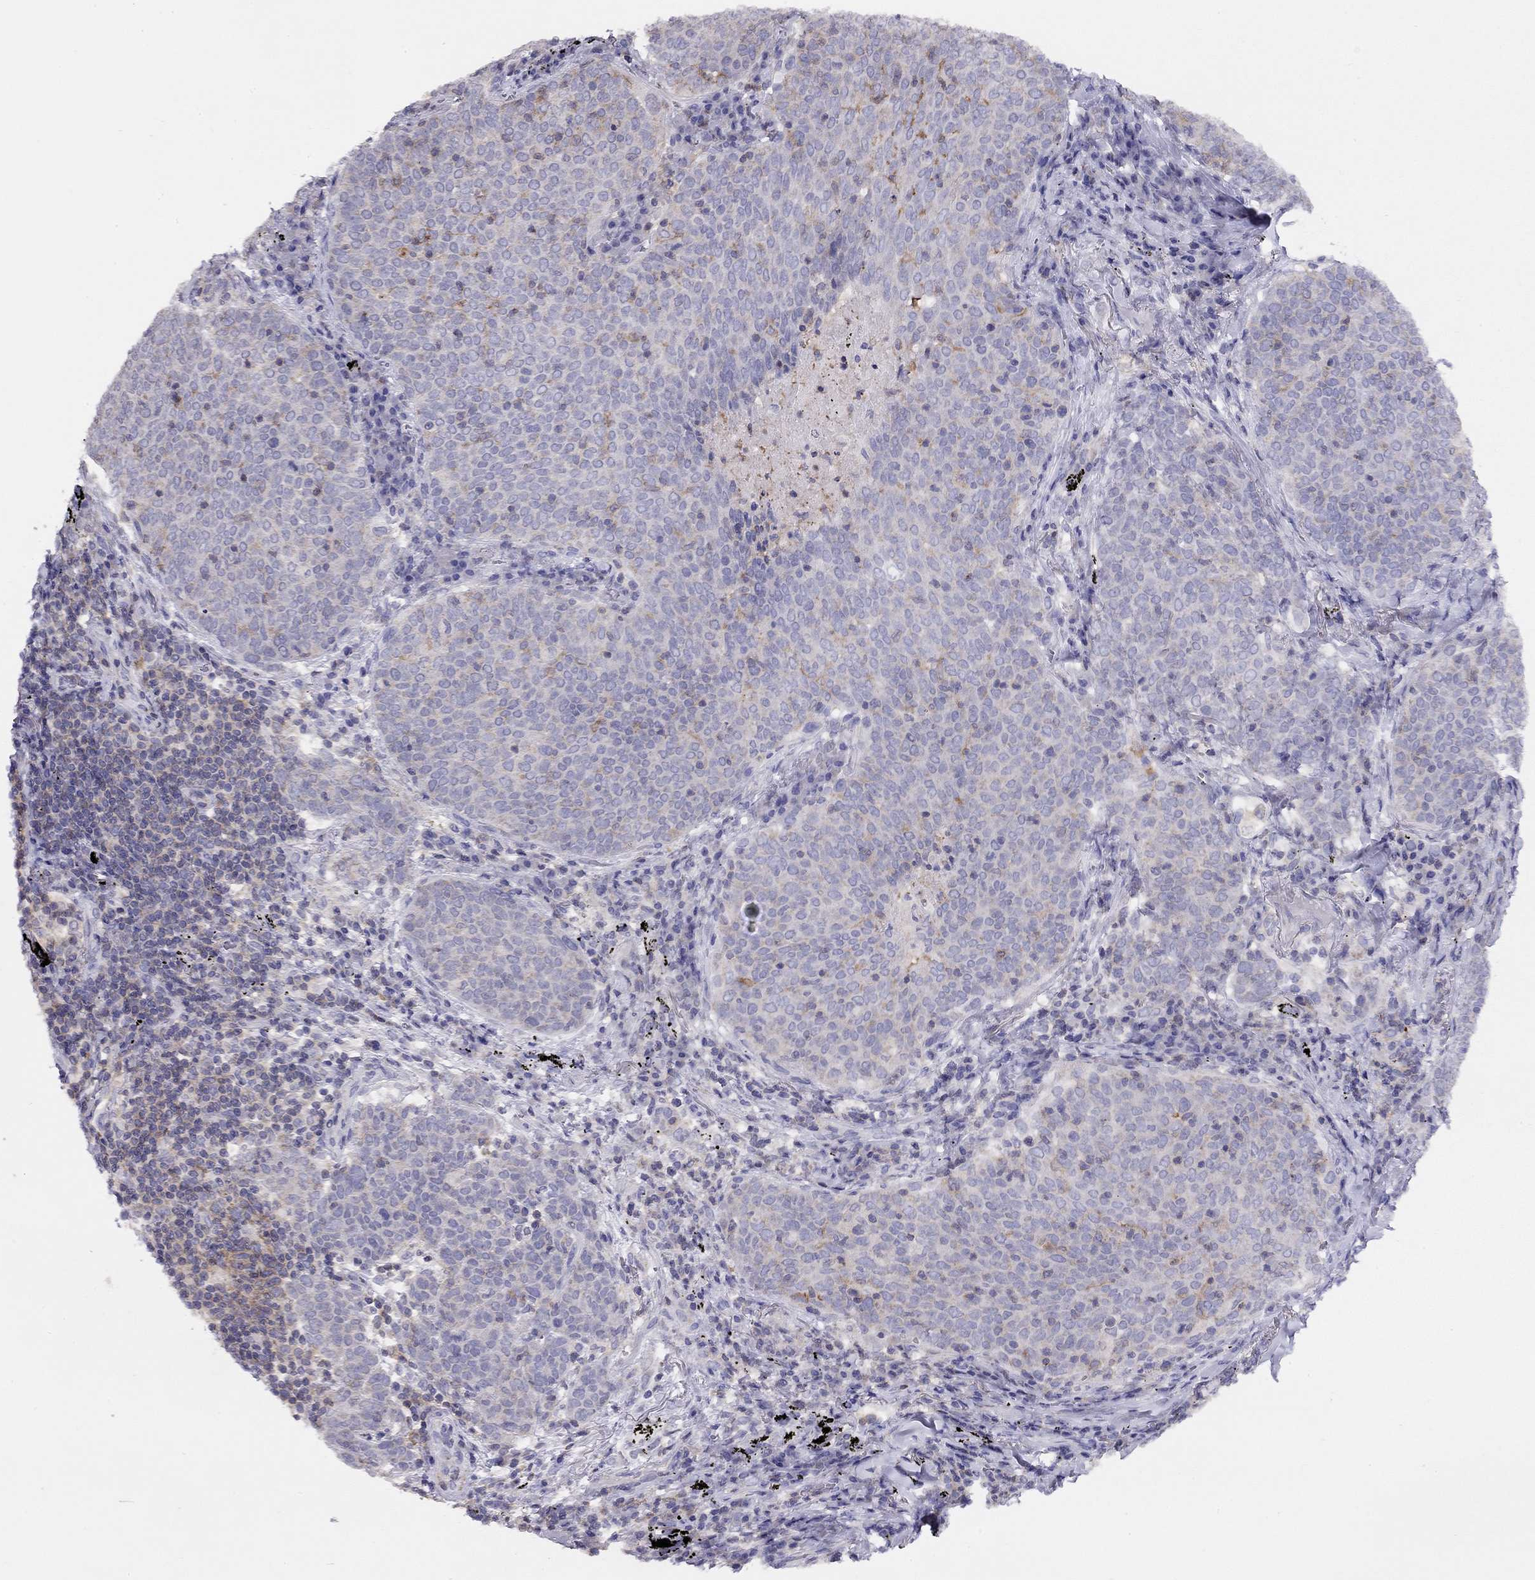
{"staining": {"intensity": "negative", "quantity": "none", "location": "none"}, "tissue": "lung cancer", "cell_type": "Tumor cells", "image_type": "cancer", "snomed": [{"axis": "morphology", "description": "Squamous cell carcinoma, NOS"}, {"axis": "topography", "description": "Lung"}], "caption": "IHC of lung cancer (squamous cell carcinoma) shows no positivity in tumor cells.", "gene": "CITED1", "patient": {"sex": "male", "age": 82}}